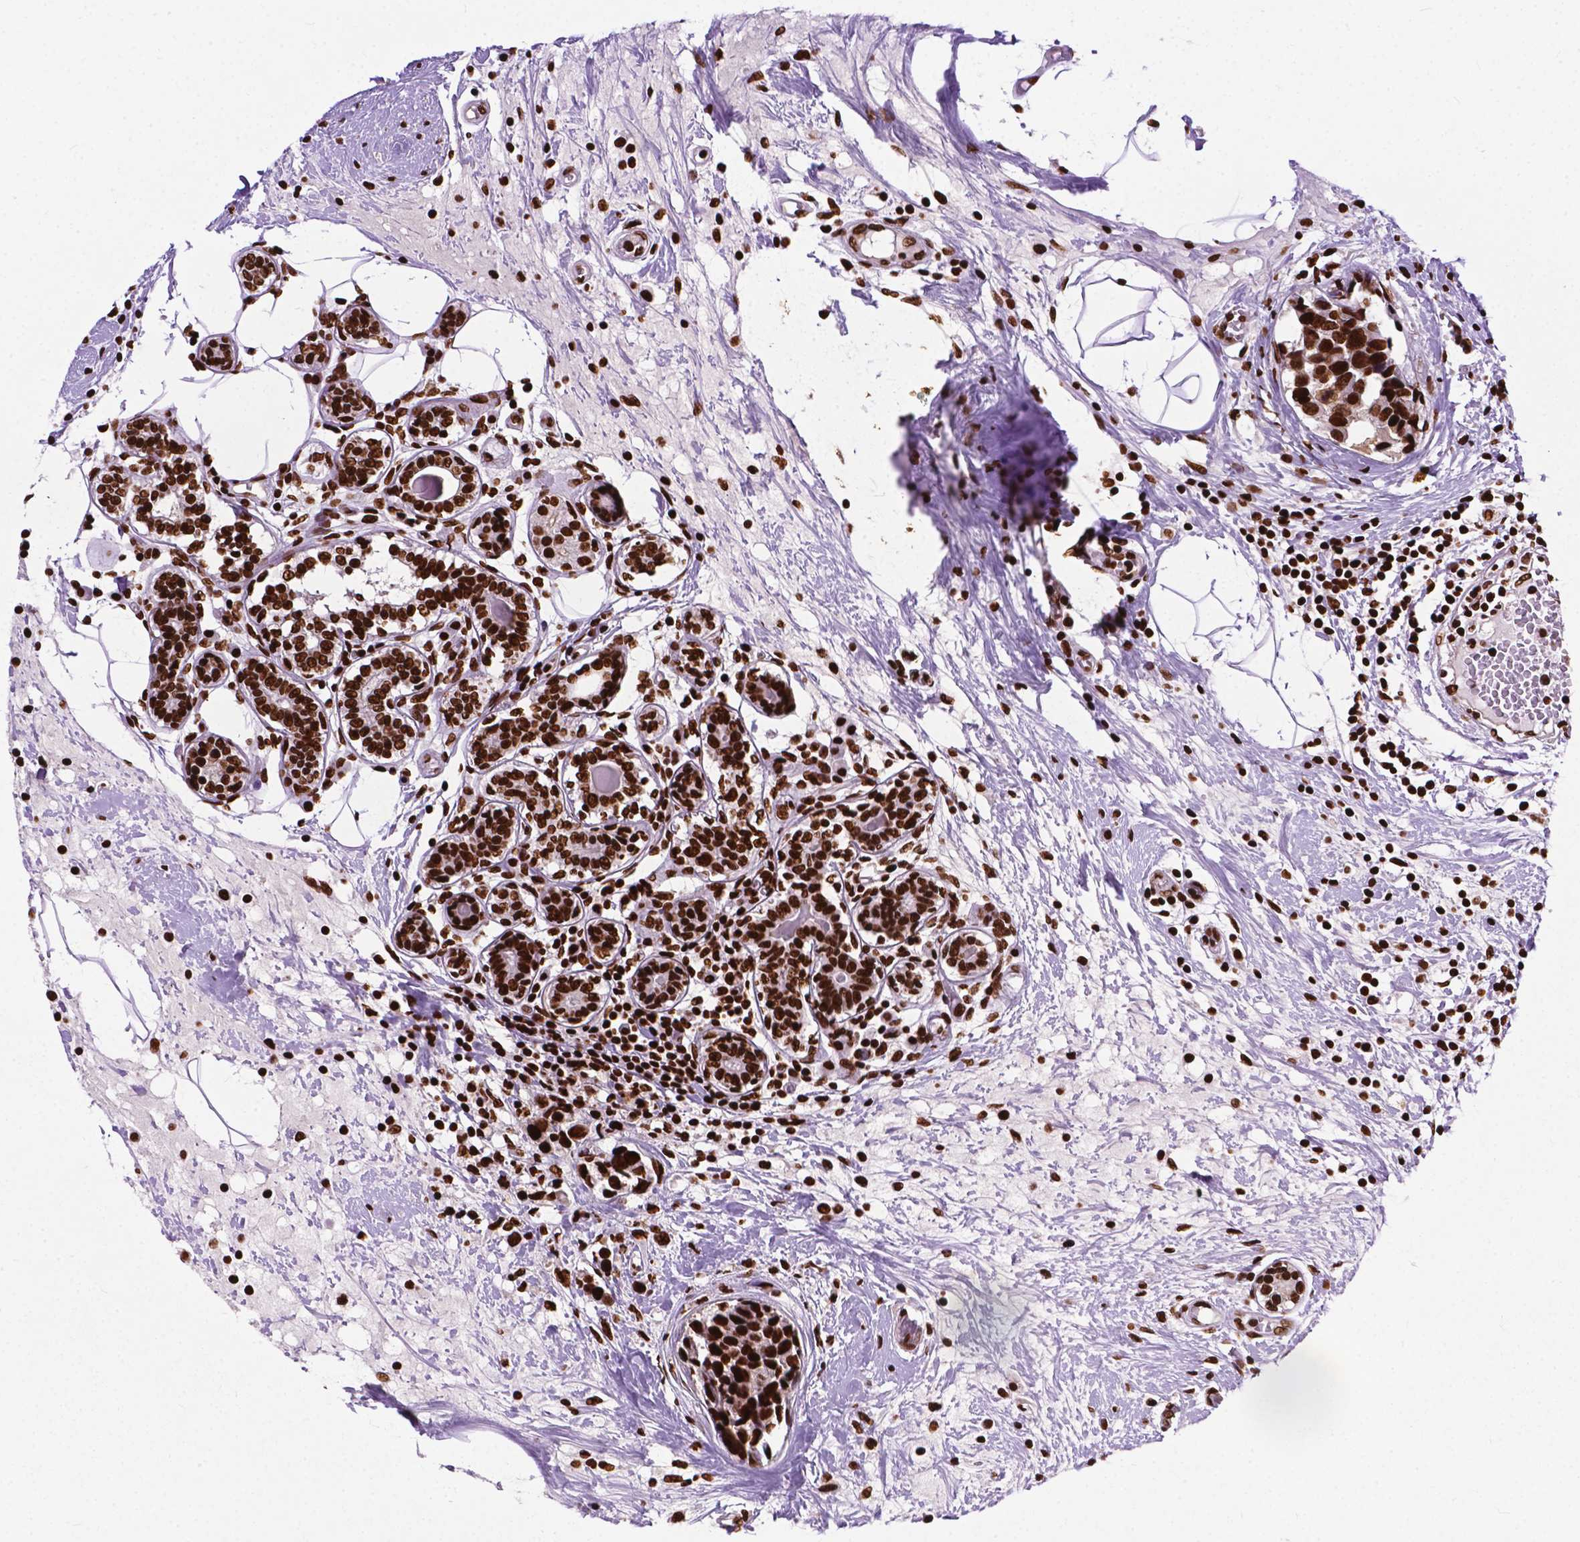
{"staining": {"intensity": "strong", "quantity": ">75%", "location": "nuclear"}, "tissue": "breast cancer", "cell_type": "Tumor cells", "image_type": "cancer", "snomed": [{"axis": "morphology", "description": "Lobular carcinoma"}, {"axis": "topography", "description": "Breast"}], "caption": "This image displays immunohistochemistry (IHC) staining of breast cancer, with high strong nuclear staining in approximately >75% of tumor cells.", "gene": "SMIM5", "patient": {"sex": "female", "age": 59}}